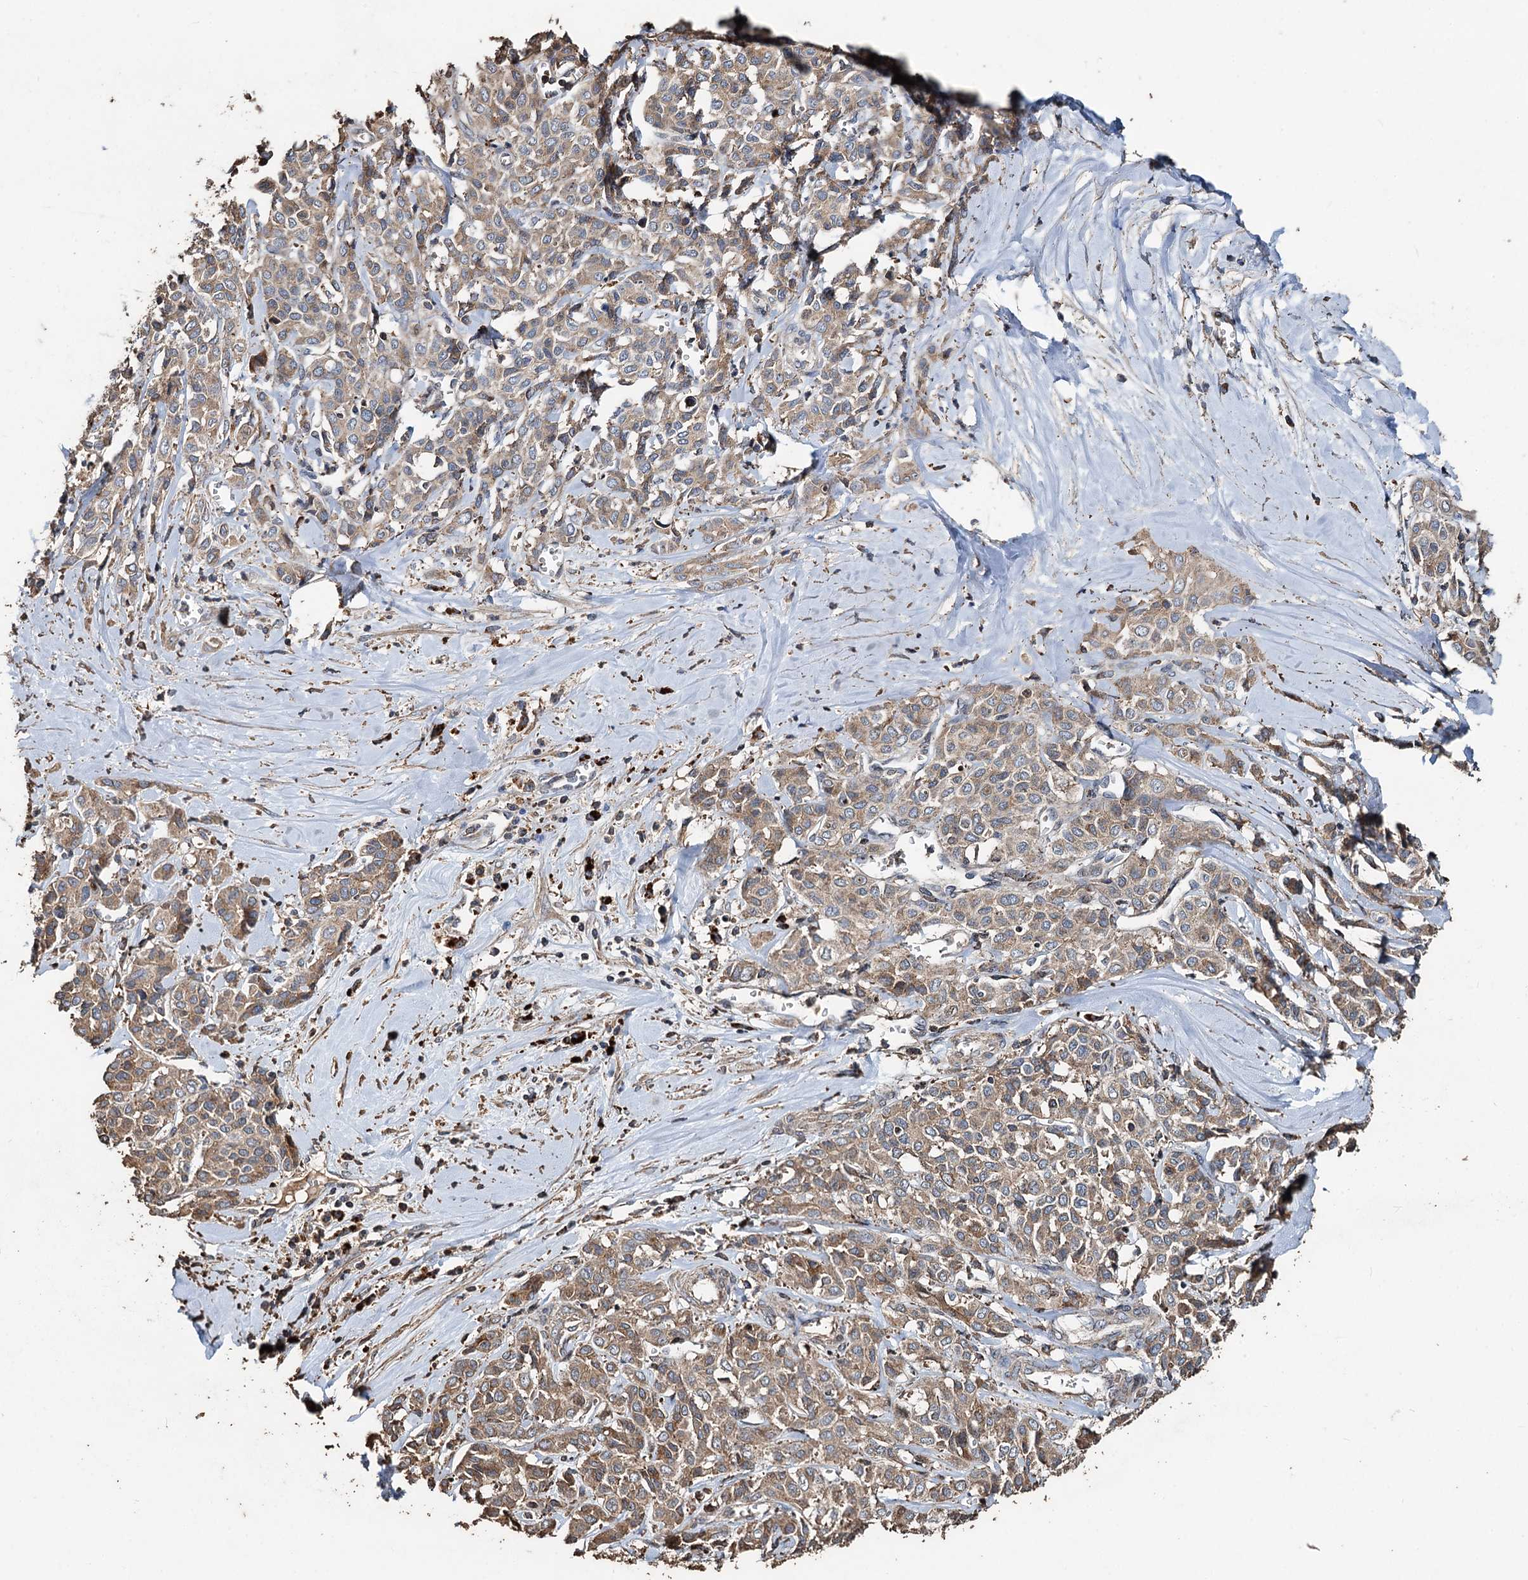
{"staining": {"intensity": "weak", "quantity": ">75%", "location": "cytoplasmic/membranous"}, "tissue": "liver cancer", "cell_type": "Tumor cells", "image_type": "cancer", "snomed": [{"axis": "morphology", "description": "Cholangiocarcinoma"}, {"axis": "topography", "description": "Liver"}], "caption": "The micrograph displays a brown stain indicating the presence of a protein in the cytoplasmic/membranous of tumor cells in liver cancer.", "gene": "NOTCH2NLA", "patient": {"sex": "female", "age": 77}}